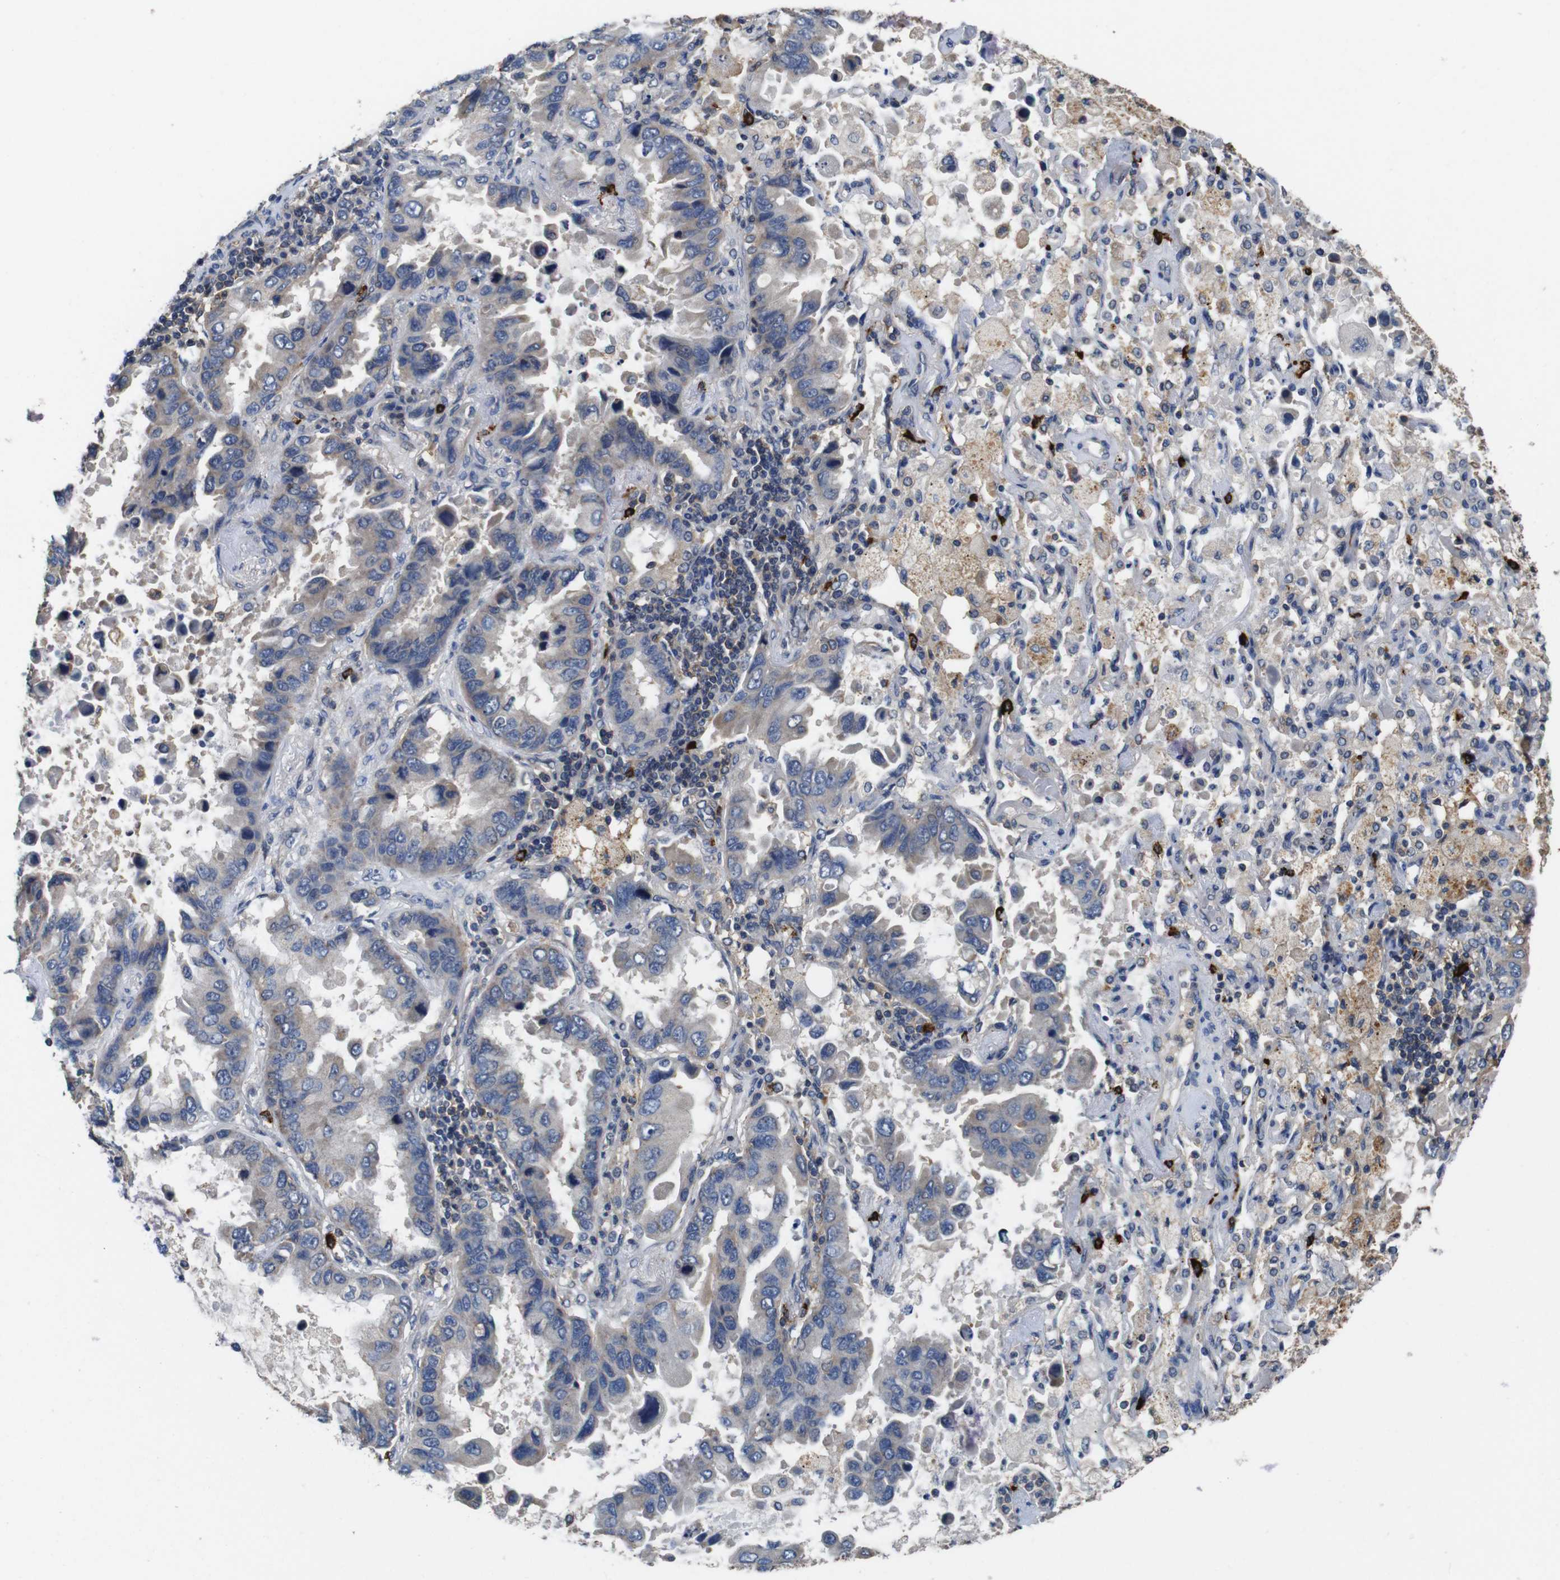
{"staining": {"intensity": "negative", "quantity": "none", "location": "none"}, "tissue": "lung cancer", "cell_type": "Tumor cells", "image_type": "cancer", "snomed": [{"axis": "morphology", "description": "Adenocarcinoma, NOS"}, {"axis": "topography", "description": "Lung"}], "caption": "The photomicrograph shows no significant expression in tumor cells of lung cancer.", "gene": "GLIPR1", "patient": {"sex": "male", "age": 64}}